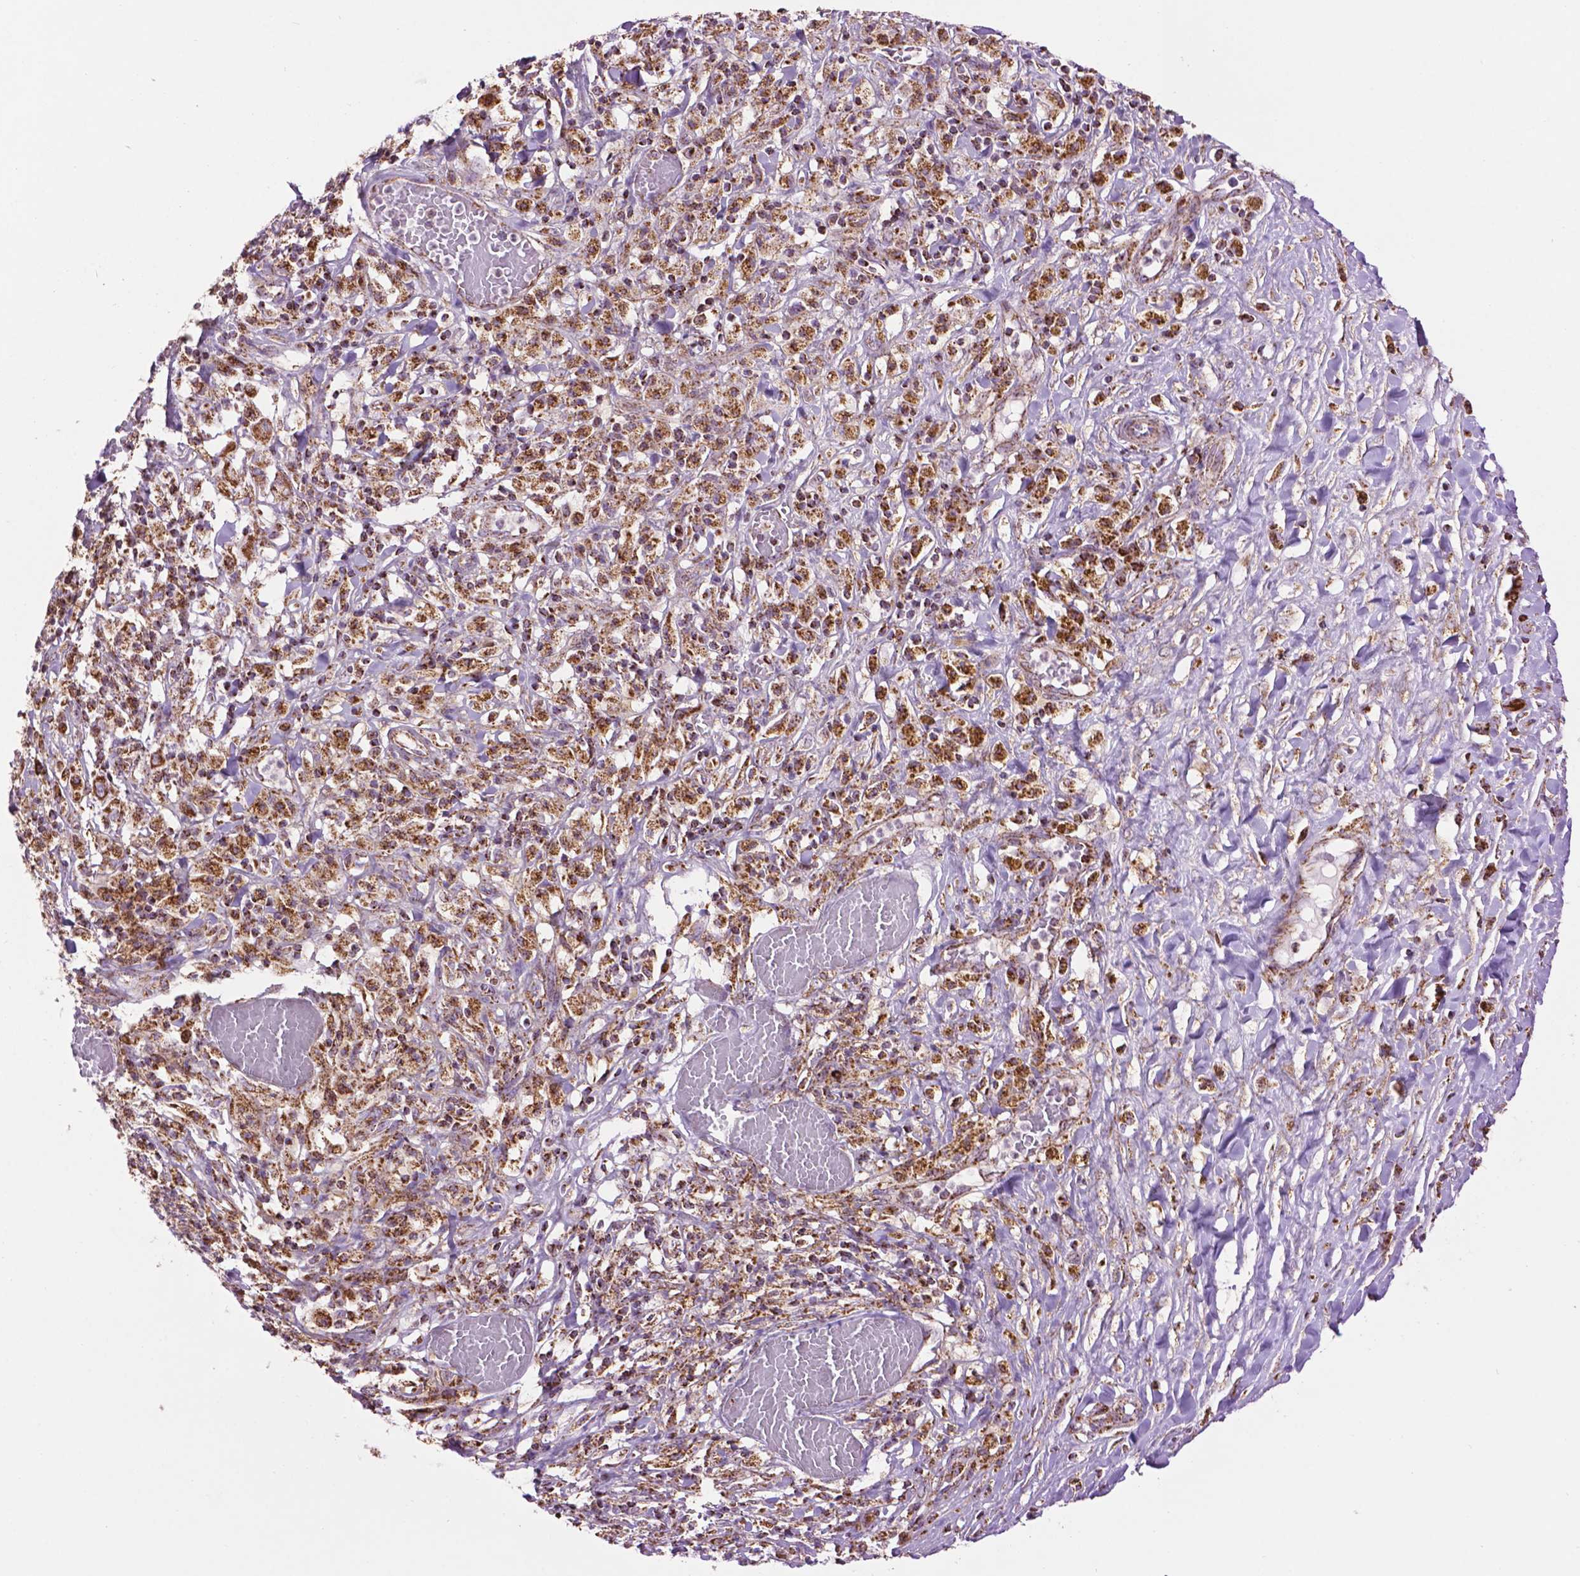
{"staining": {"intensity": "strong", "quantity": ">75%", "location": "cytoplasmic/membranous"}, "tissue": "melanoma", "cell_type": "Tumor cells", "image_type": "cancer", "snomed": [{"axis": "morphology", "description": "Malignant melanoma, NOS"}, {"axis": "topography", "description": "Skin"}], "caption": "Protein analysis of malignant melanoma tissue reveals strong cytoplasmic/membranous positivity in about >75% of tumor cells. (Stains: DAB (3,3'-diaminobenzidine) in brown, nuclei in blue, Microscopy: brightfield microscopy at high magnification).", "gene": "PYCR3", "patient": {"sex": "female", "age": 91}}